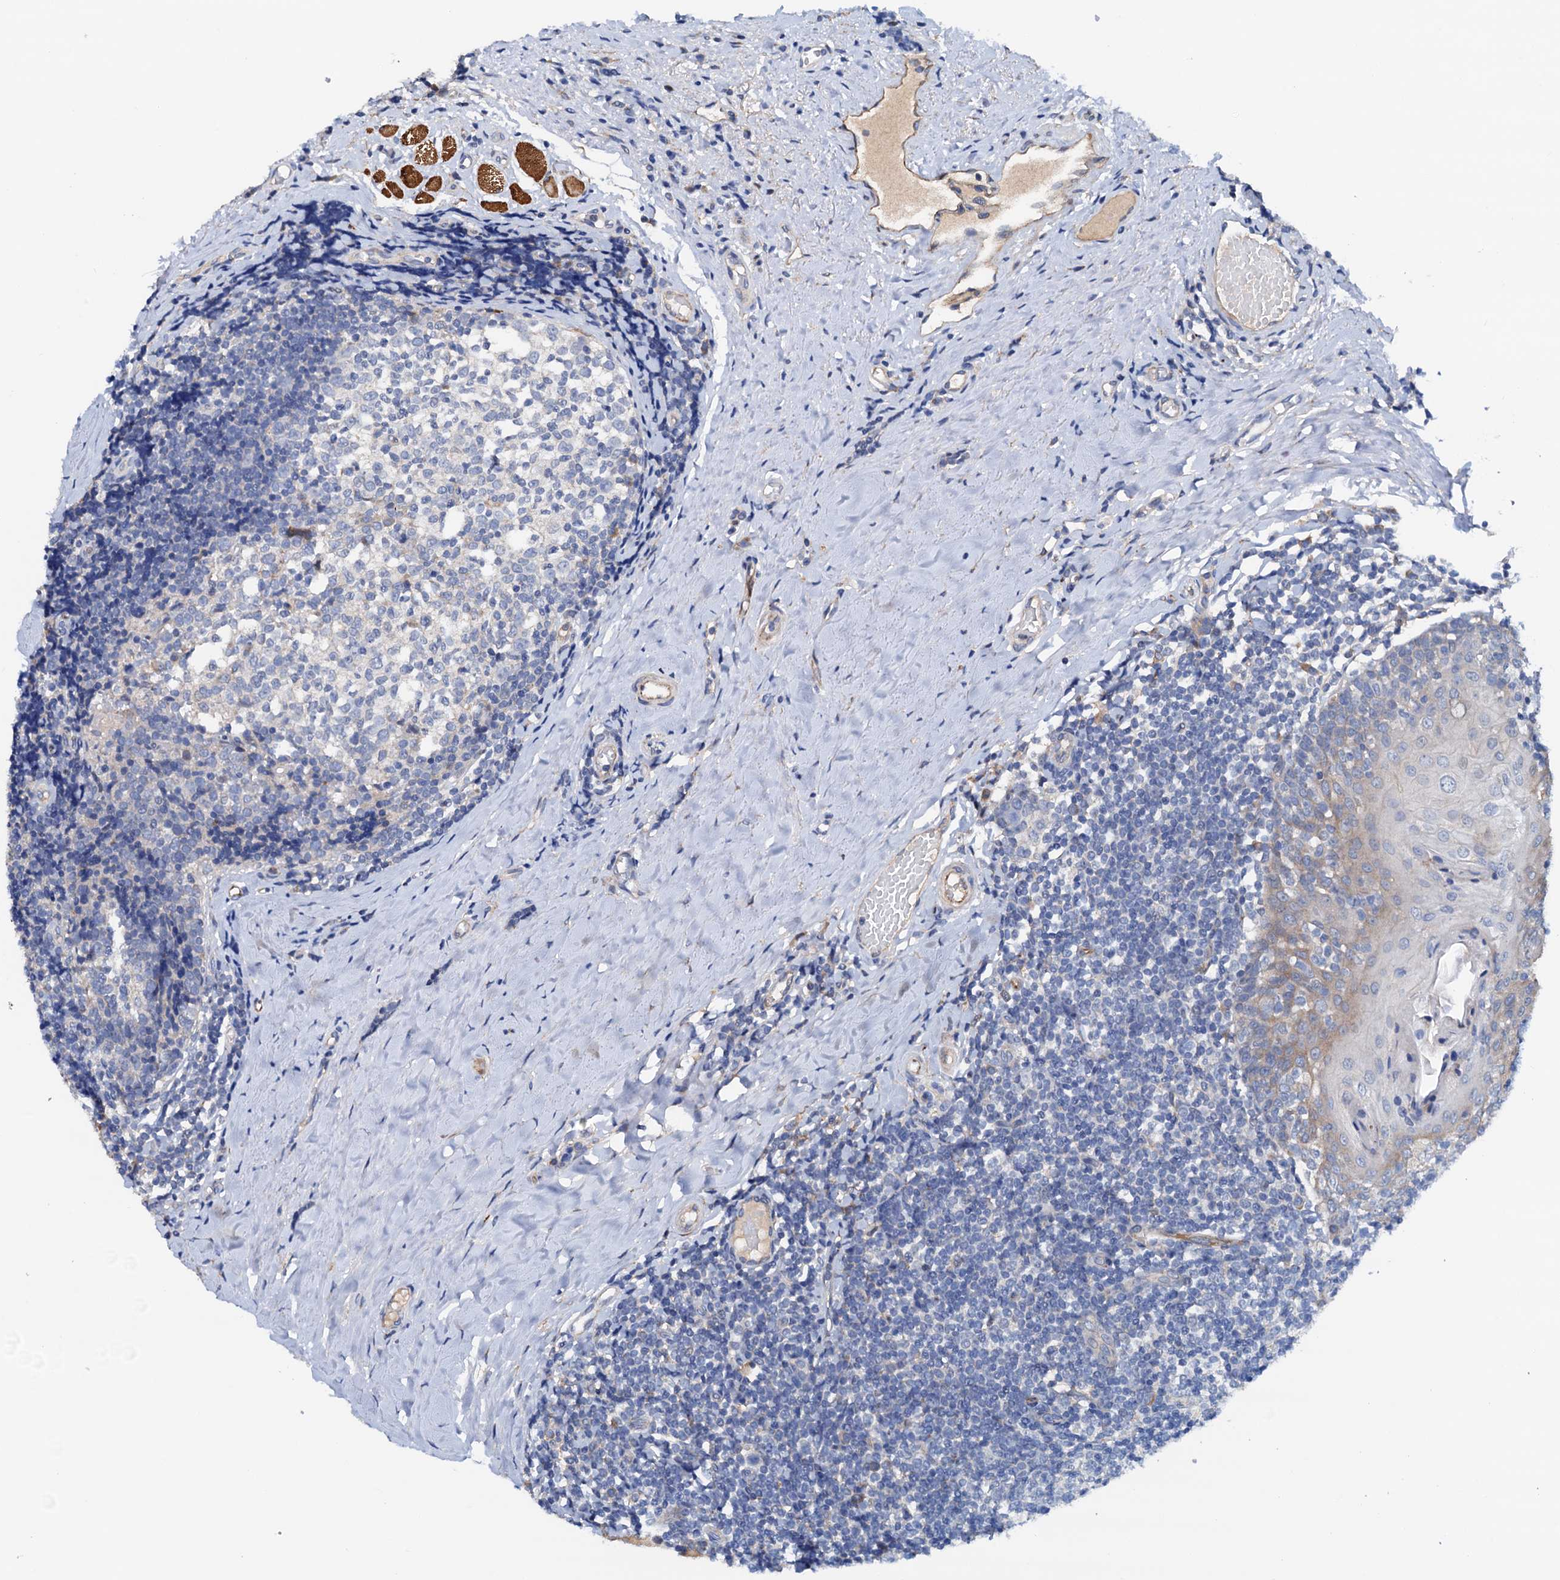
{"staining": {"intensity": "negative", "quantity": "none", "location": "none"}, "tissue": "tonsil", "cell_type": "Germinal center cells", "image_type": "normal", "snomed": [{"axis": "morphology", "description": "Normal tissue, NOS"}, {"axis": "topography", "description": "Tonsil"}], "caption": "This is an IHC image of normal tonsil. There is no expression in germinal center cells.", "gene": "RASSF9", "patient": {"sex": "female", "age": 19}}